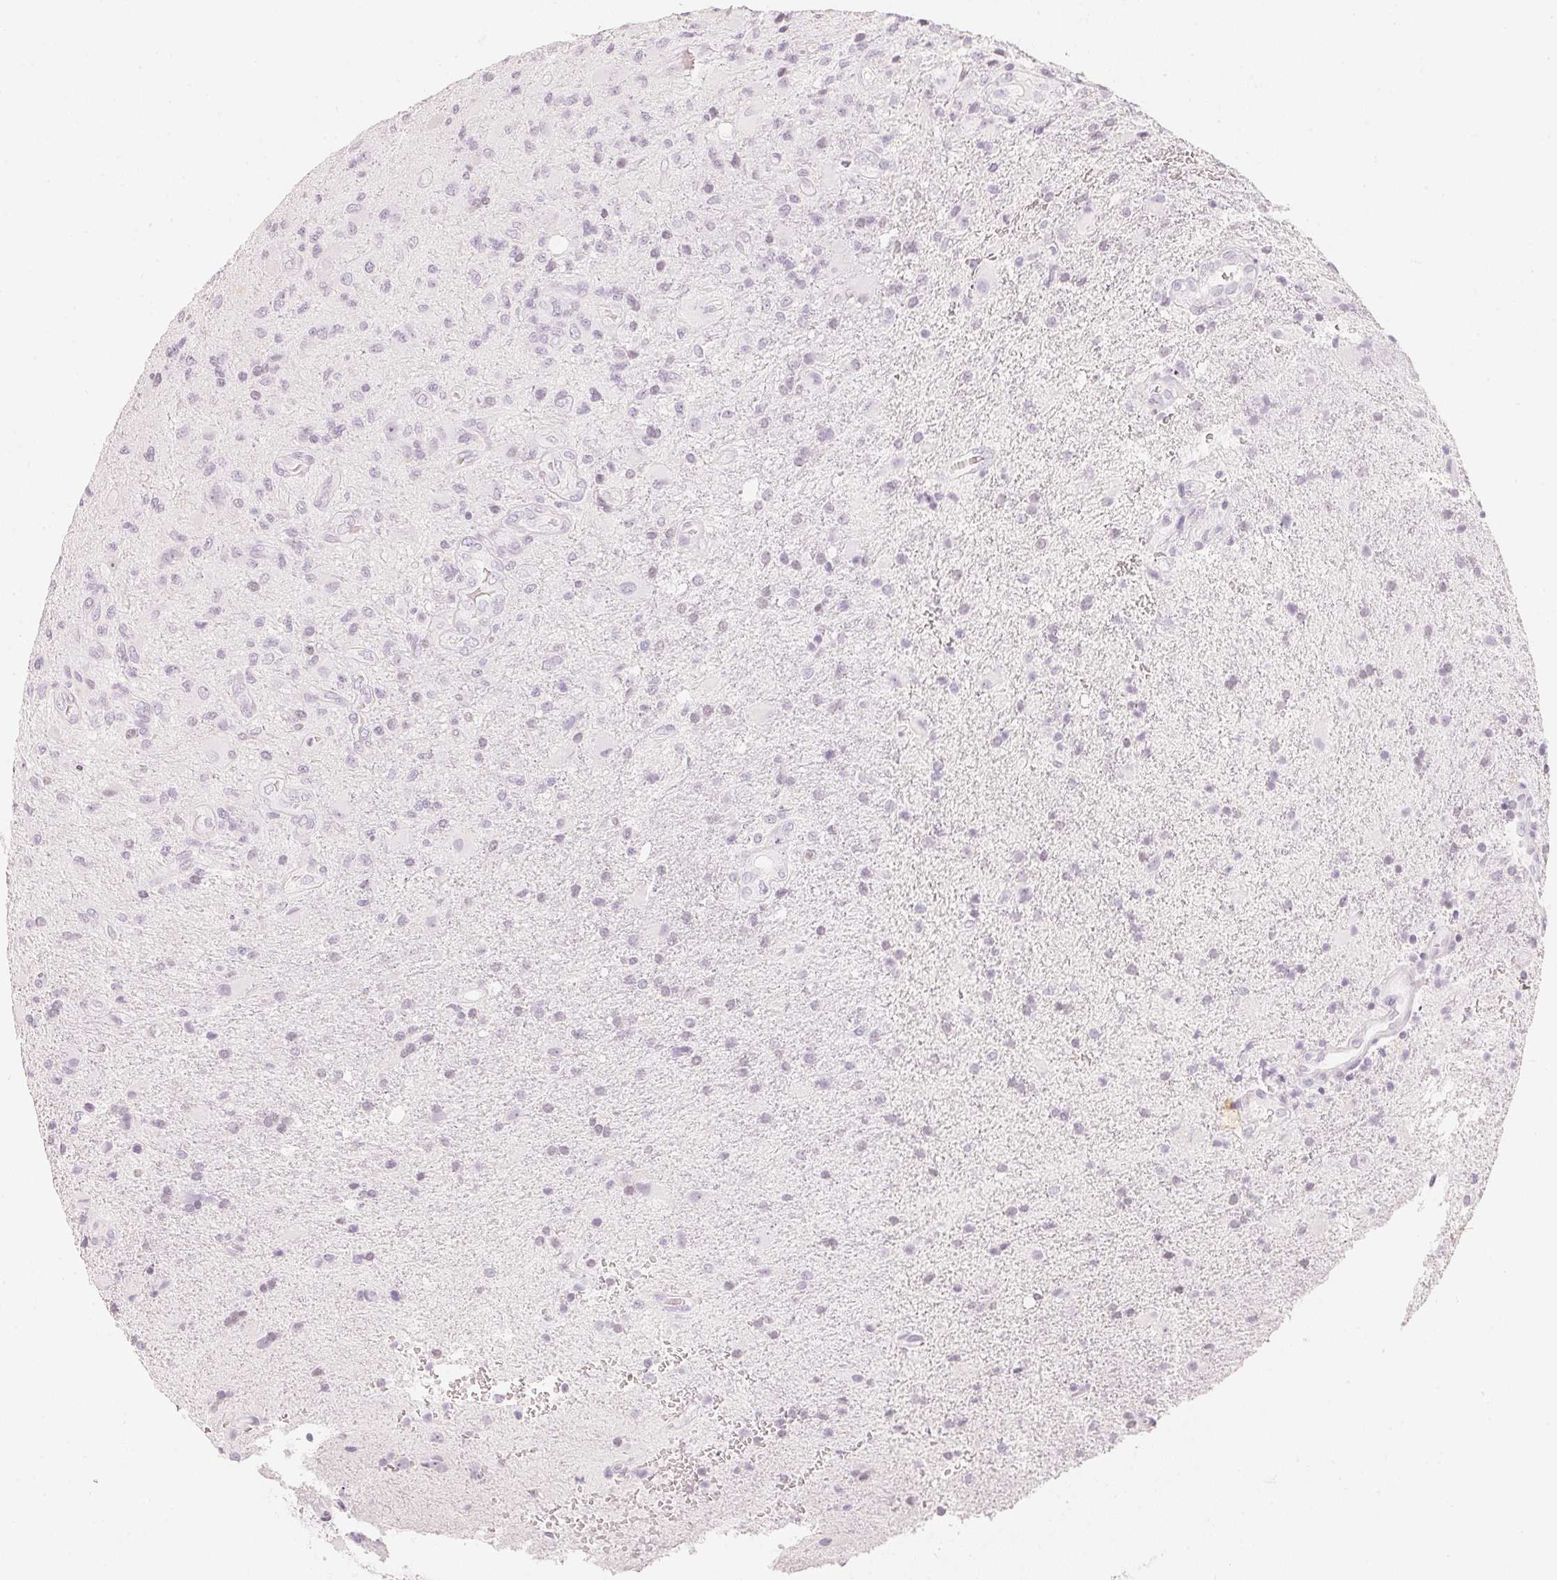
{"staining": {"intensity": "negative", "quantity": "none", "location": "none"}, "tissue": "glioma", "cell_type": "Tumor cells", "image_type": "cancer", "snomed": [{"axis": "morphology", "description": "Glioma, malignant, High grade"}, {"axis": "topography", "description": "Brain"}], "caption": "Histopathology image shows no protein expression in tumor cells of high-grade glioma (malignant) tissue.", "gene": "SLC22A8", "patient": {"sex": "female", "age": 65}}